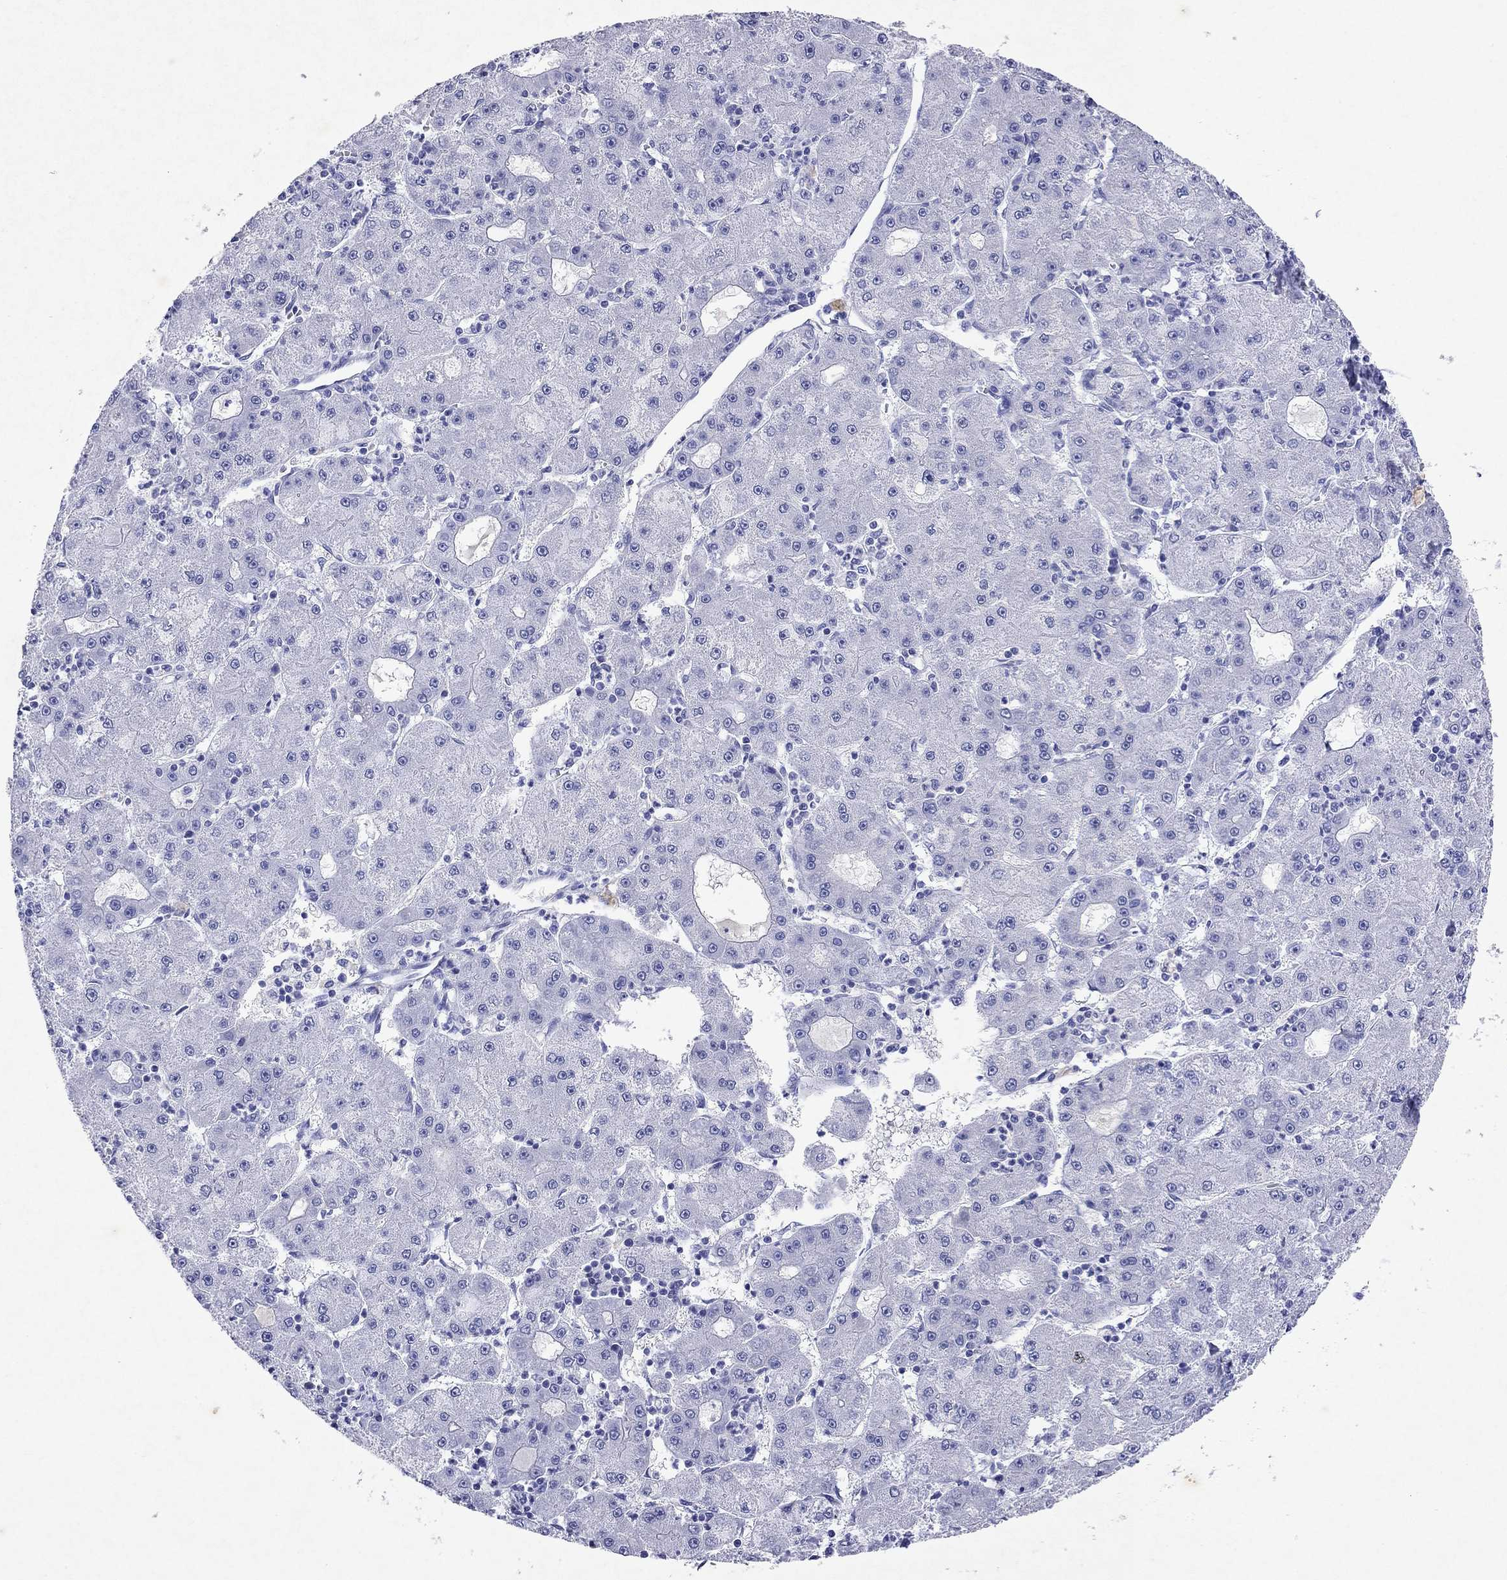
{"staining": {"intensity": "negative", "quantity": "none", "location": "none"}, "tissue": "liver cancer", "cell_type": "Tumor cells", "image_type": "cancer", "snomed": [{"axis": "morphology", "description": "Carcinoma, Hepatocellular, NOS"}, {"axis": "topography", "description": "Liver"}], "caption": "Tumor cells are negative for protein expression in human liver cancer (hepatocellular carcinoma).", "gene": "ARMC12", "patient": {"sex": "male", "age": 73}}